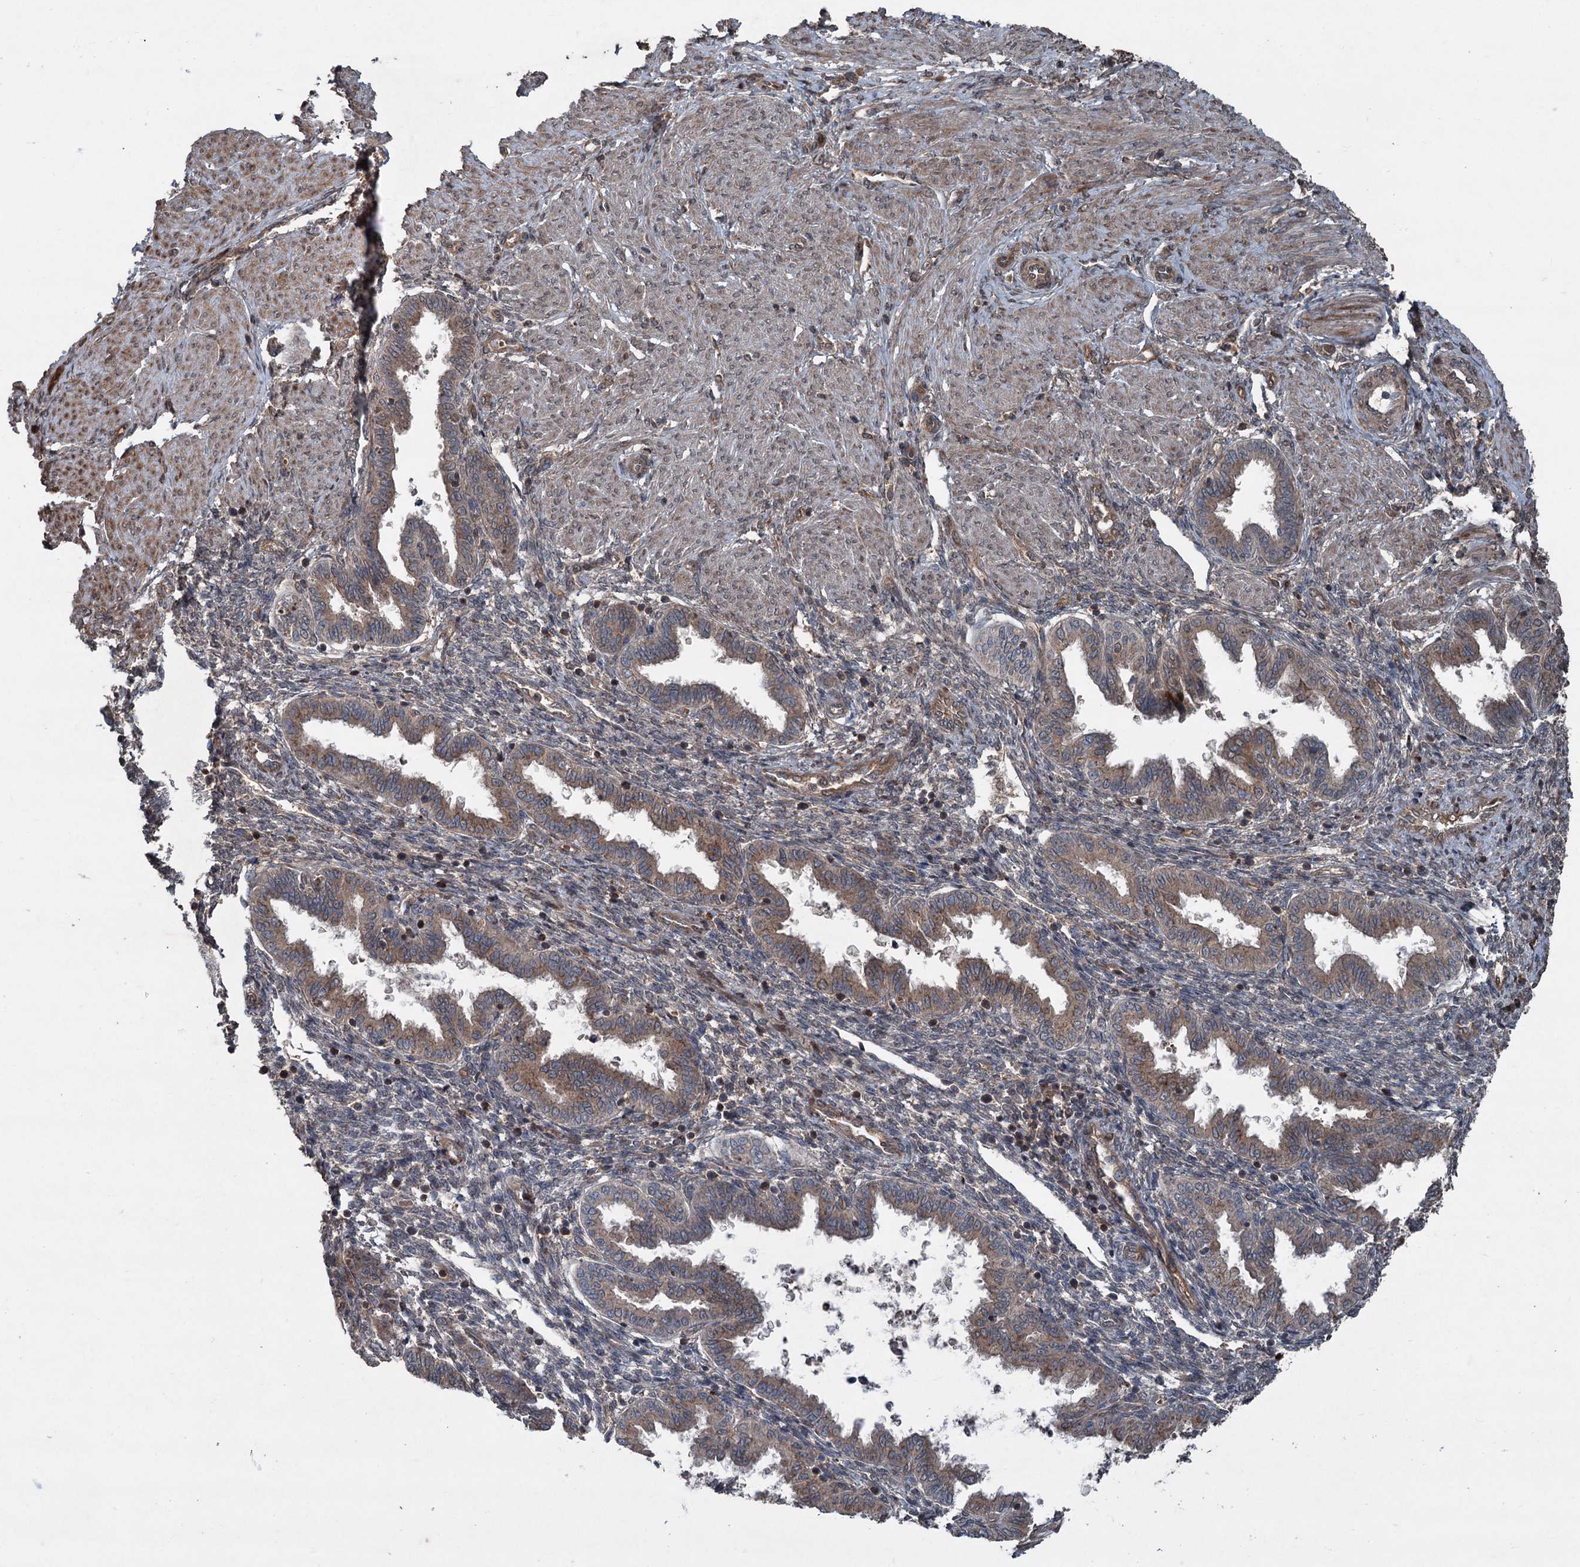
{"staining": {"intensity": "moderate", "quantity": "<25%", "location": "cytoplasmic/membranous"}, "tissue": "endometrium", "cell_type": "Cells in endometrial stroma", "image_type": "normal", "snomed": [{"axis": "morphology", "description": "Normal tissue, NOS"}, {"axis": "topography", "description": "Endometrium"}], "caption": "A low amount of moderate cytoplasmic/membranous staining is present in approximately <25% of cells in endometrial stroma in benign endometrium.", "gene": "ALAS1", "patient": {"sex": "female", "age": 33}}